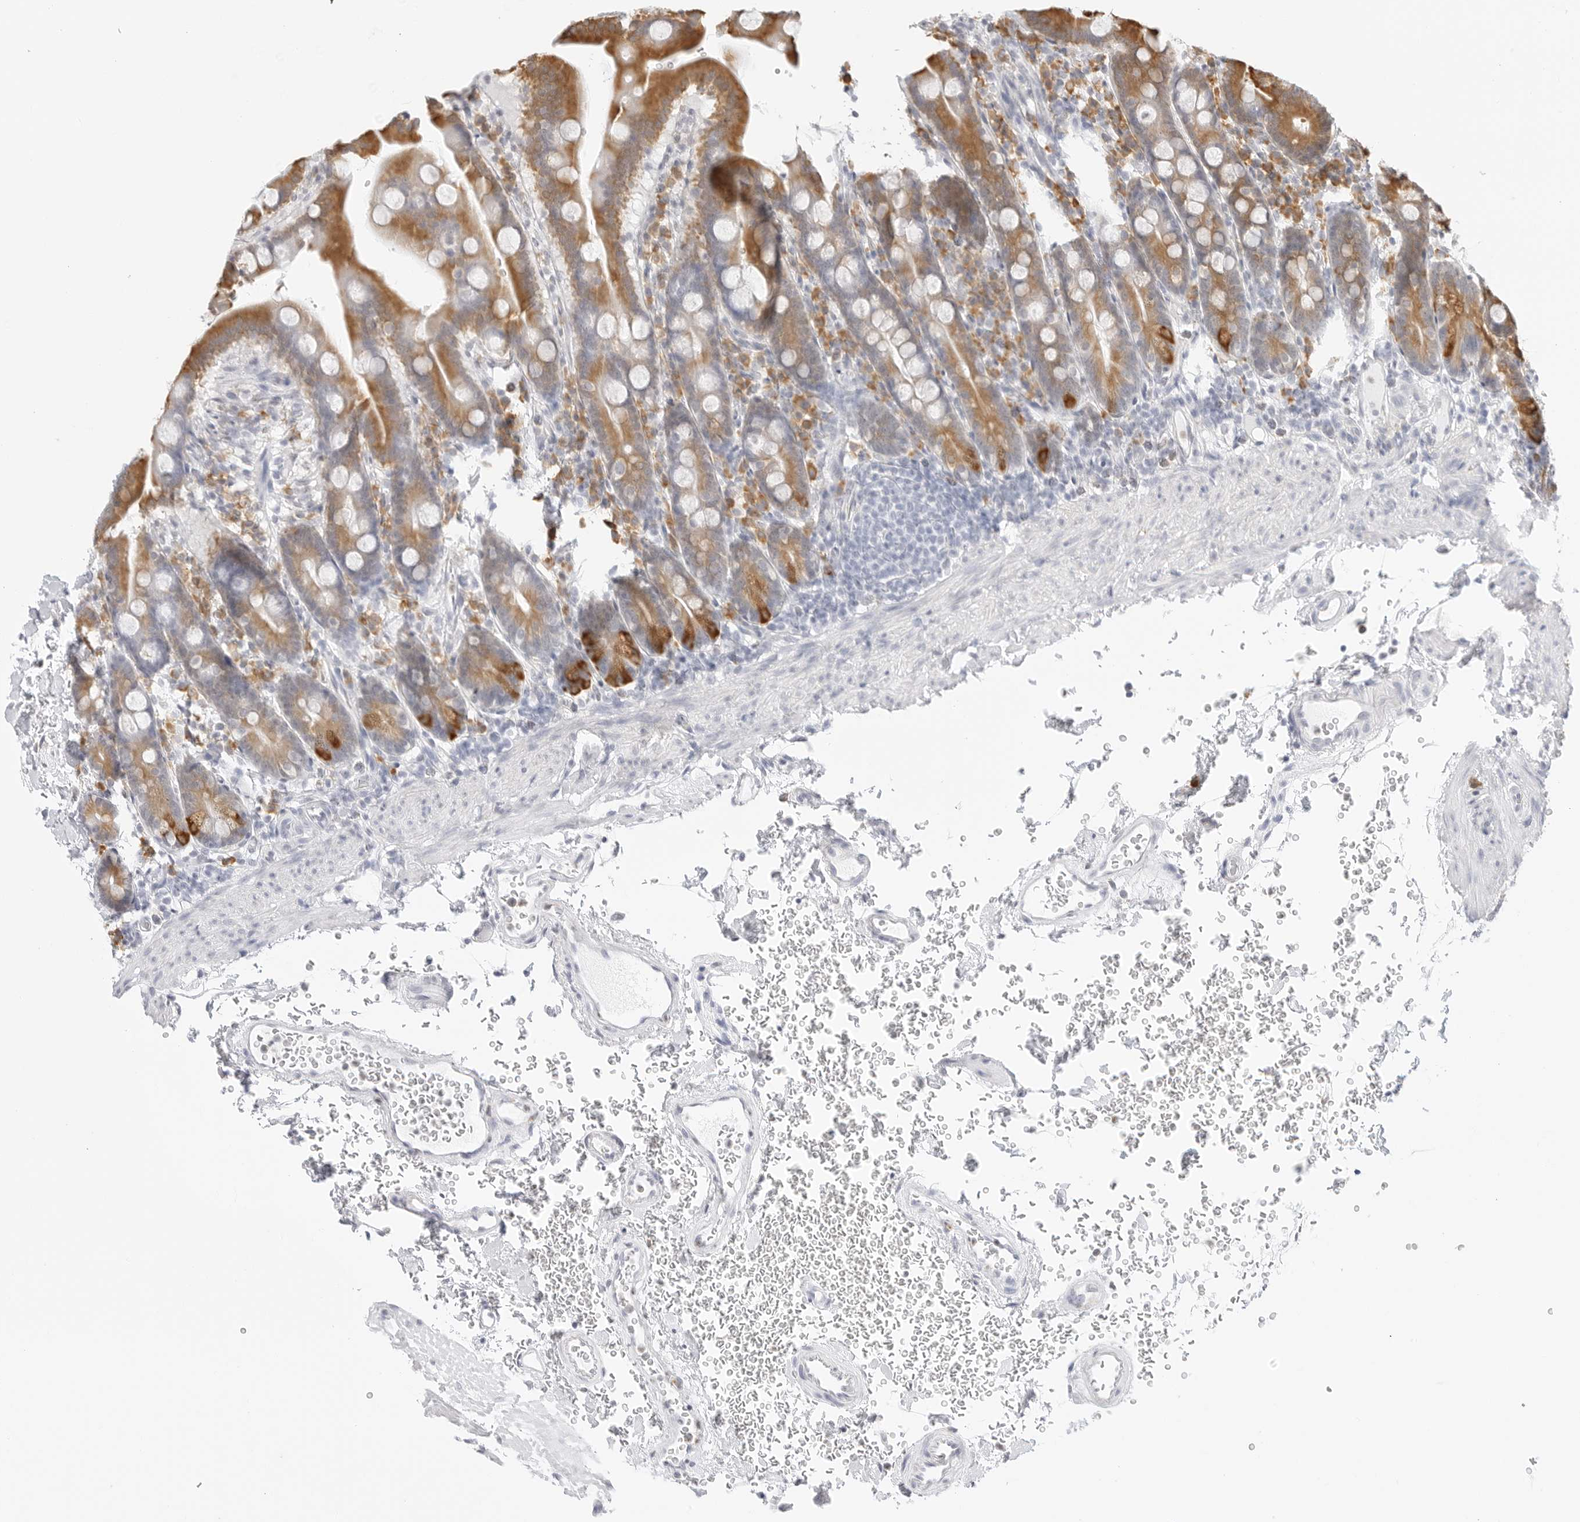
{"staining": {"intensity": "moderate", "quantity": ">75%", "location": "cytoplasmic/membranous"}, "tissue": "duodenum", "cell_type": "Glandular cells", "image_type": "normal", "snomed": [{"axis": "morphology", "description": "Normal tissue, NOS"}, {"axis": "topography", "description": "Duodenum"}], "caption": "Immunohistochemical staining of normal duodenum exhibits moderate cytoplasmic/membranous protein positivity in approximately >75% of glandular cells.", "gene": "THEM4", "patient": {"sex": "male", "age": 54}}